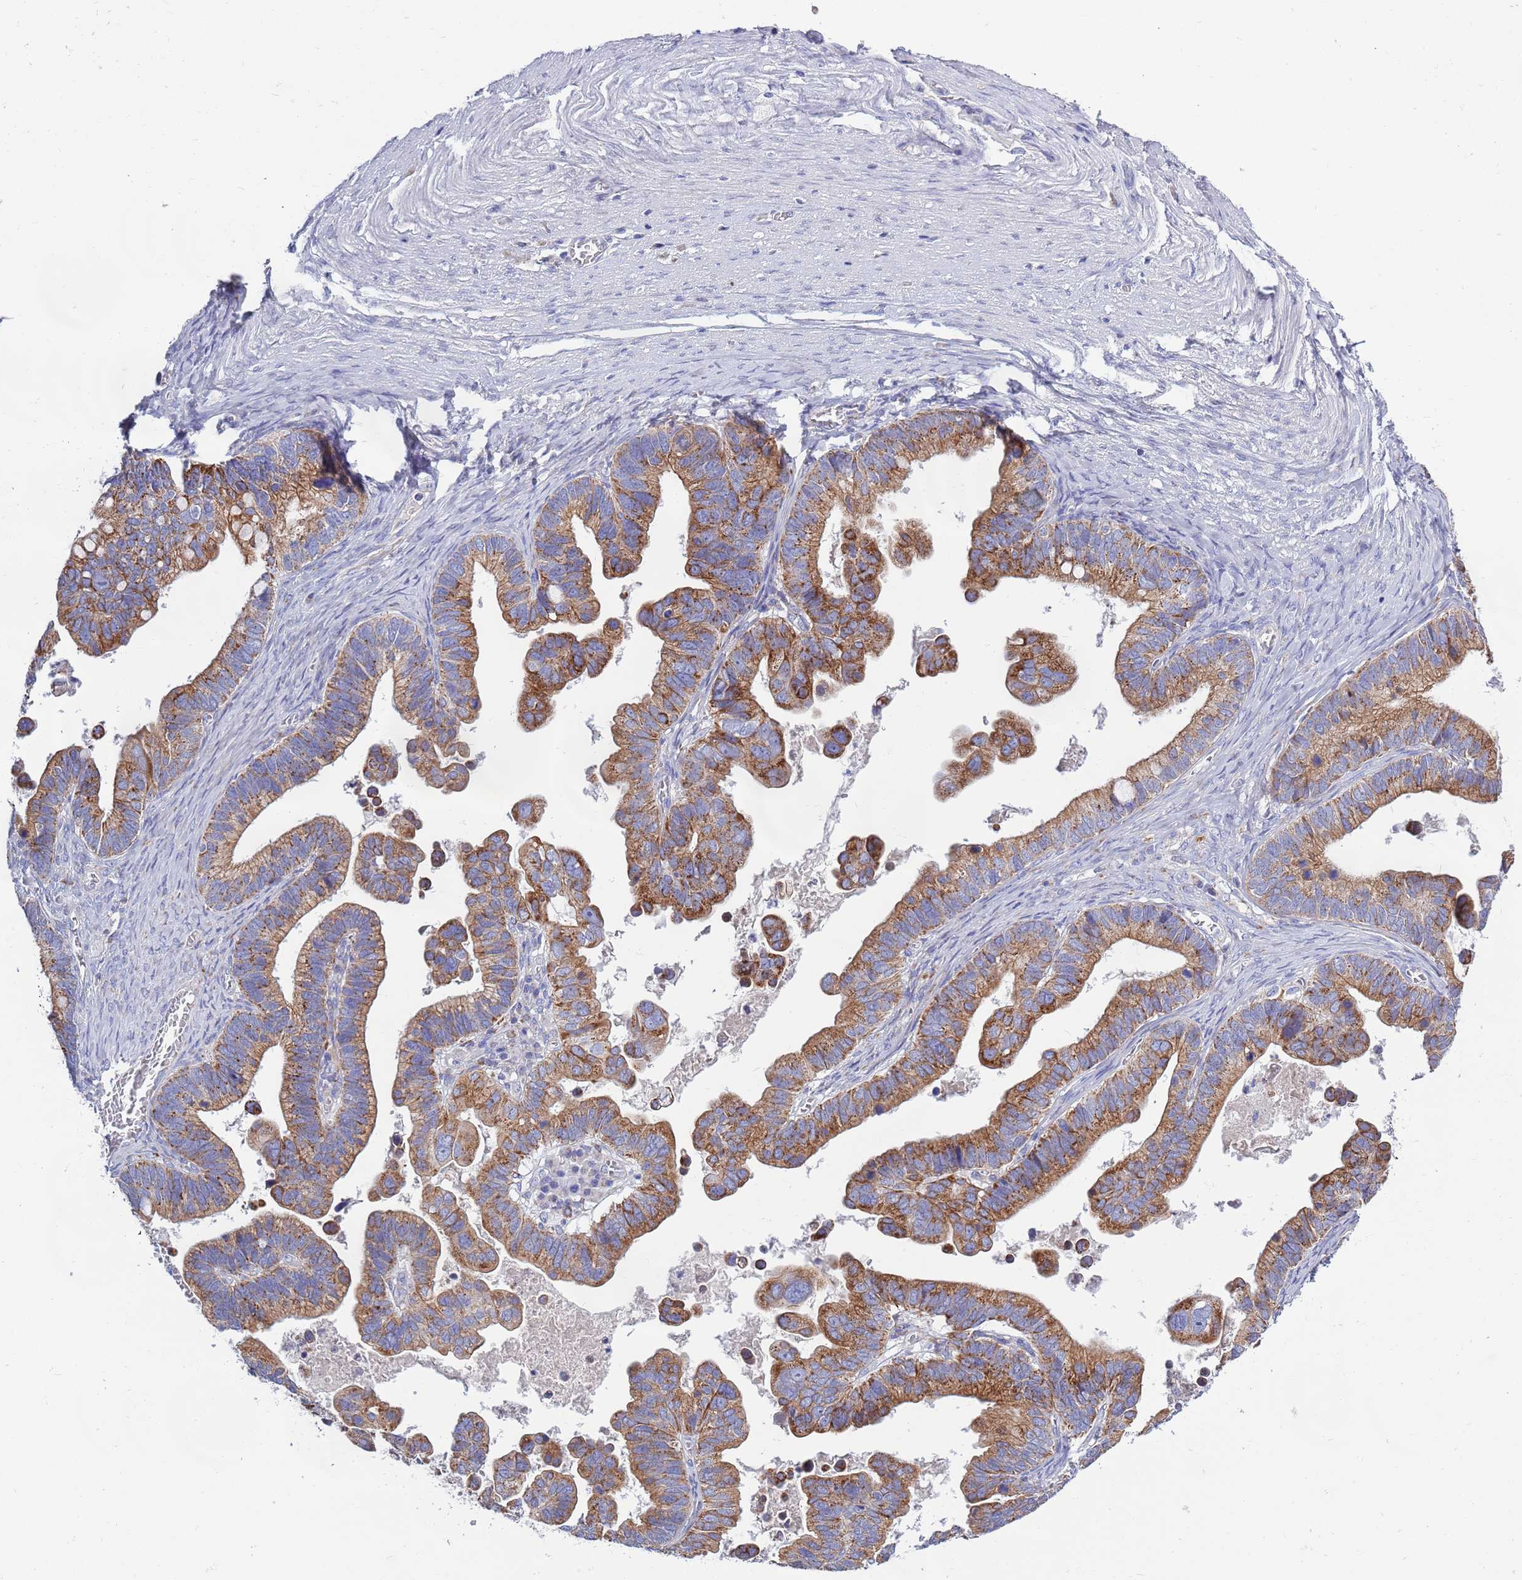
{"staining": {"intensity": "moderate", "quantity": ">75%", "location": "cytoplasmic/membranous"}, "tissue": "ovarian cancer", "cell_type": "Tumor cells", "image_type": "cancer", "snomed": [{"axis": "morphology", "description": "Cystadenocarcinoma, serous, NOS"}, {"axis": "topography", "description": "Ovary"}], "caption": "IHC (DAB (3,3'-diaminobenzidine)) staining of ovarian cancer shows moderate cytoplasmic/membranous protein expression in about >75% of tumor cells. Nuclei are stained in blue.", "gene": "EMC8", "patient": {"sex": "female", "age": 56}}